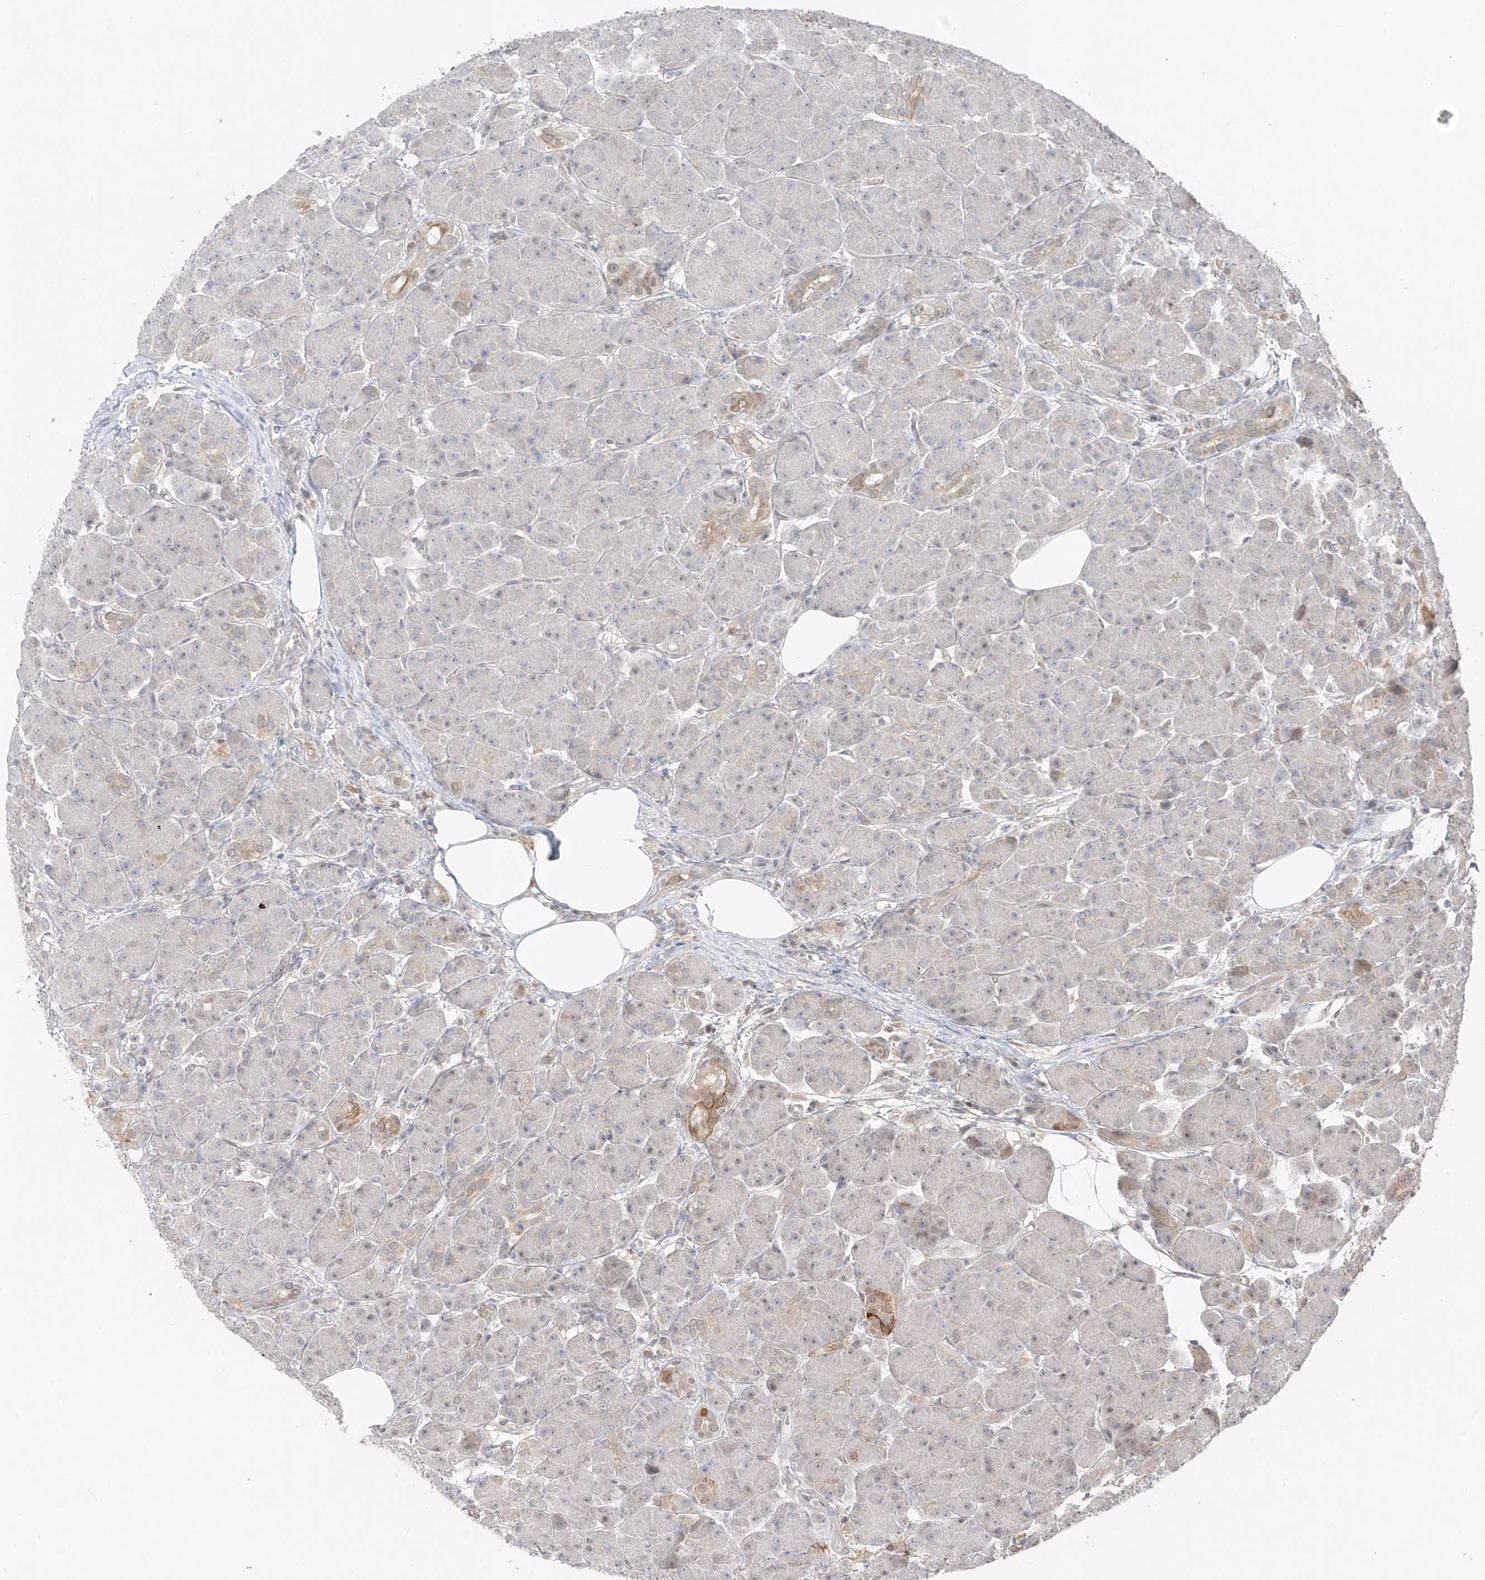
{"staining": {"intensity": "weak", "quantity": "<25%", "location": "cytoplasmic/membranous"}, "tissue": "pancreas", "cell_type": "Exocrine glandular cells", "image_type": "normal", "snomed": [{"axis": "morphology", "description": "Normal tissue, NOS"}, {"axis": "topography", "description": "Pancreas"}], "caption": "This photomicrograph is of benign pancreas stained with immunohistochemistry (IHC) to label a protein in brown with the nuclei are counter-stained blue. There is no staining in exocrine glandular cells.", "gene": "COLGALT2", "patient": {"sex": "male", "age": 63}}